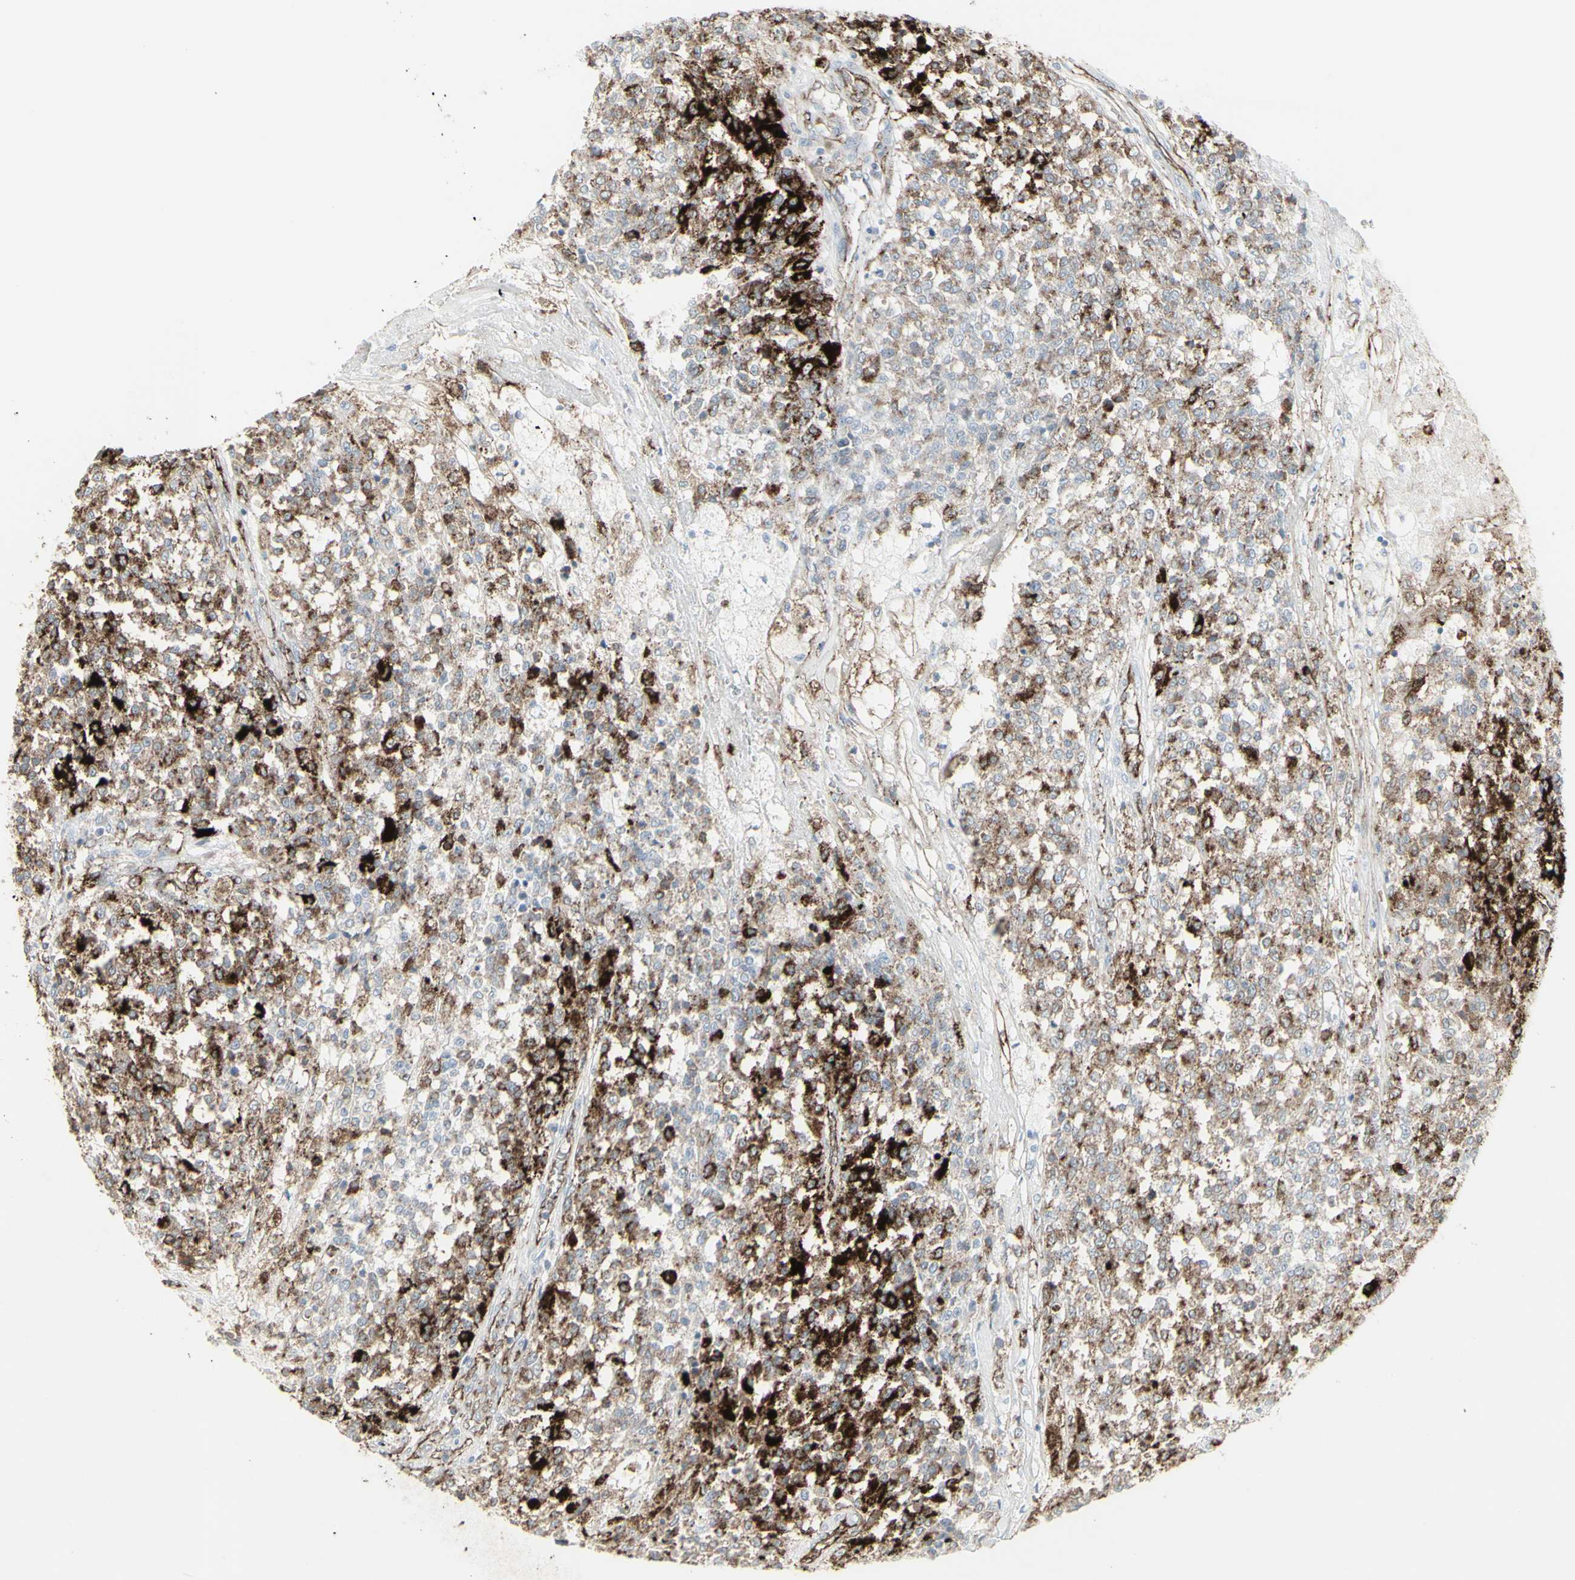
{"staining": {"intensity": "strong", "quantity": "<25%", "location": "cytoplasmic/membranous"}, "tissue": "testis cancer", "cell_type": "Tumor cells", "image_type": "cancer", "snomed": [{"axis": "morphology", "description": "Seminoma, NOS"}, {"axis": "topography", "description": "Testis"}], "caption": "The immunohistochemical stain shows strong cytoplasmic/membranous staining in tumor cells of seminoma (testis) tissue.", "gene": "GJA1", "patient": {"sex": "male", "age": 59}}